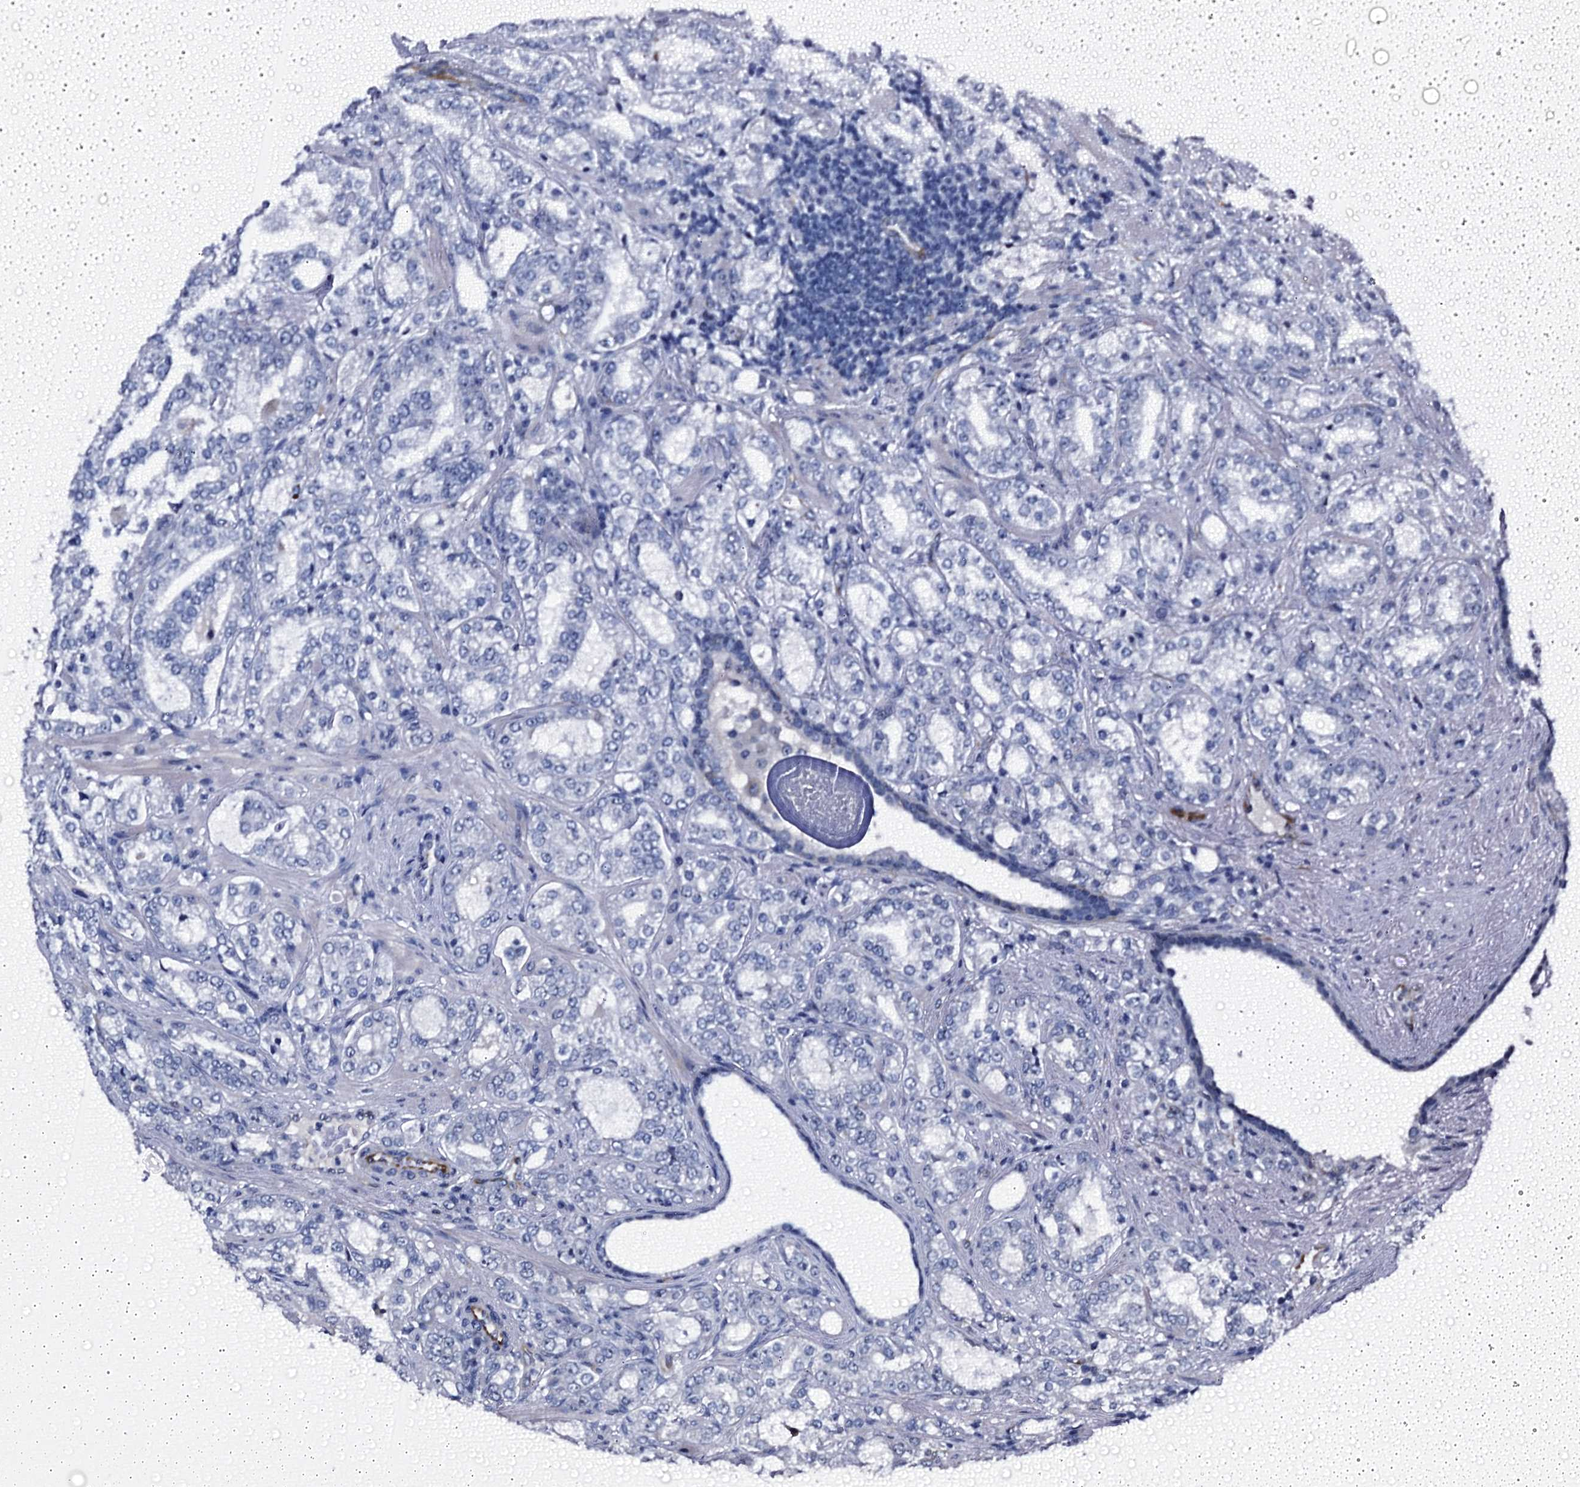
{"staining": {"intensity": "negative", "quantity": "none", "location": "none"}, "tissue": "prostate cancer", "cell_type": "Tumor cells", "image_type": "cancer", "snomed": [{"axis": "morphology", "description": "Adenocarcinoma, High grade"}, {"axis": "topography", "description": "Prostate"}], "caption": "High power microscopy image of an immunohistochemistry (IHC) image of prostate high-grade adenocarcinoma, revealing no significant positivity in tumor cells. (DAB (3,3'-diaminobenzidine) IHC visualized using brightfield microscopy, high magnification).", "gene": "EMG1", "patient": {"sex": "male", "age": 64}}